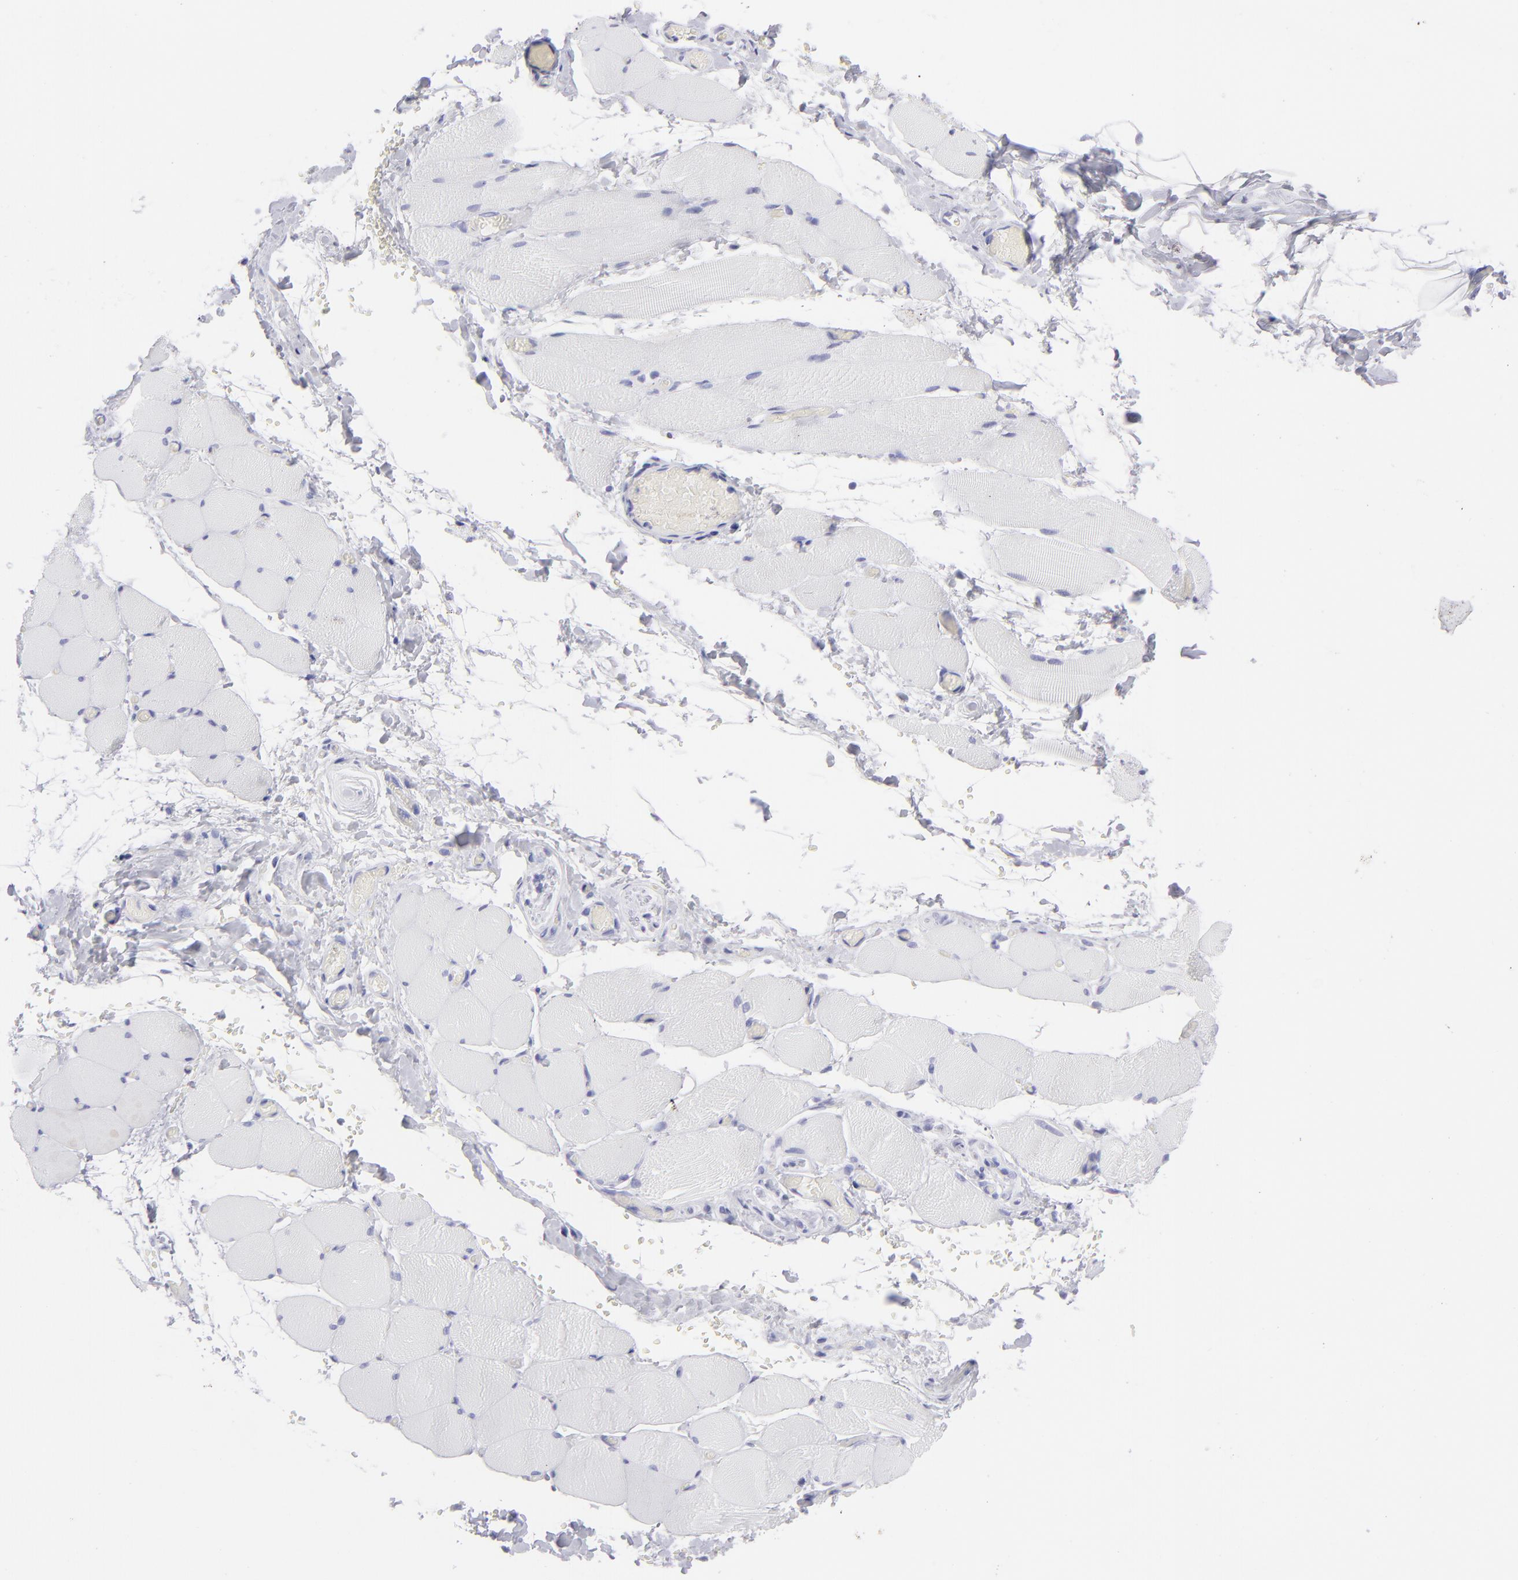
{"staining": {"intensity": "negative", "quantity": "none", "location": "none"}, "tissue": "skeletal muscle", "cell_type": "Myocytes", "image_type": "normal", "snomed": [{"axis": "morphology", "description": "Normal tissue, NOS"}, {"axis": "topography", "description": "Skeletal muscle"}, {"axis": "topography", "description": "Soft tissue"}], "caption": "Immunohistochemical staining of unremarkable skeletal muscle shows no significant staining in myocytes. (Brightfield microscopy of DAB (3,3'-diaminobenzidine) immunohistochemistry at high magnification).", "gene": "SLC1A2", "patient": {"sex": "female", "age": 58}}